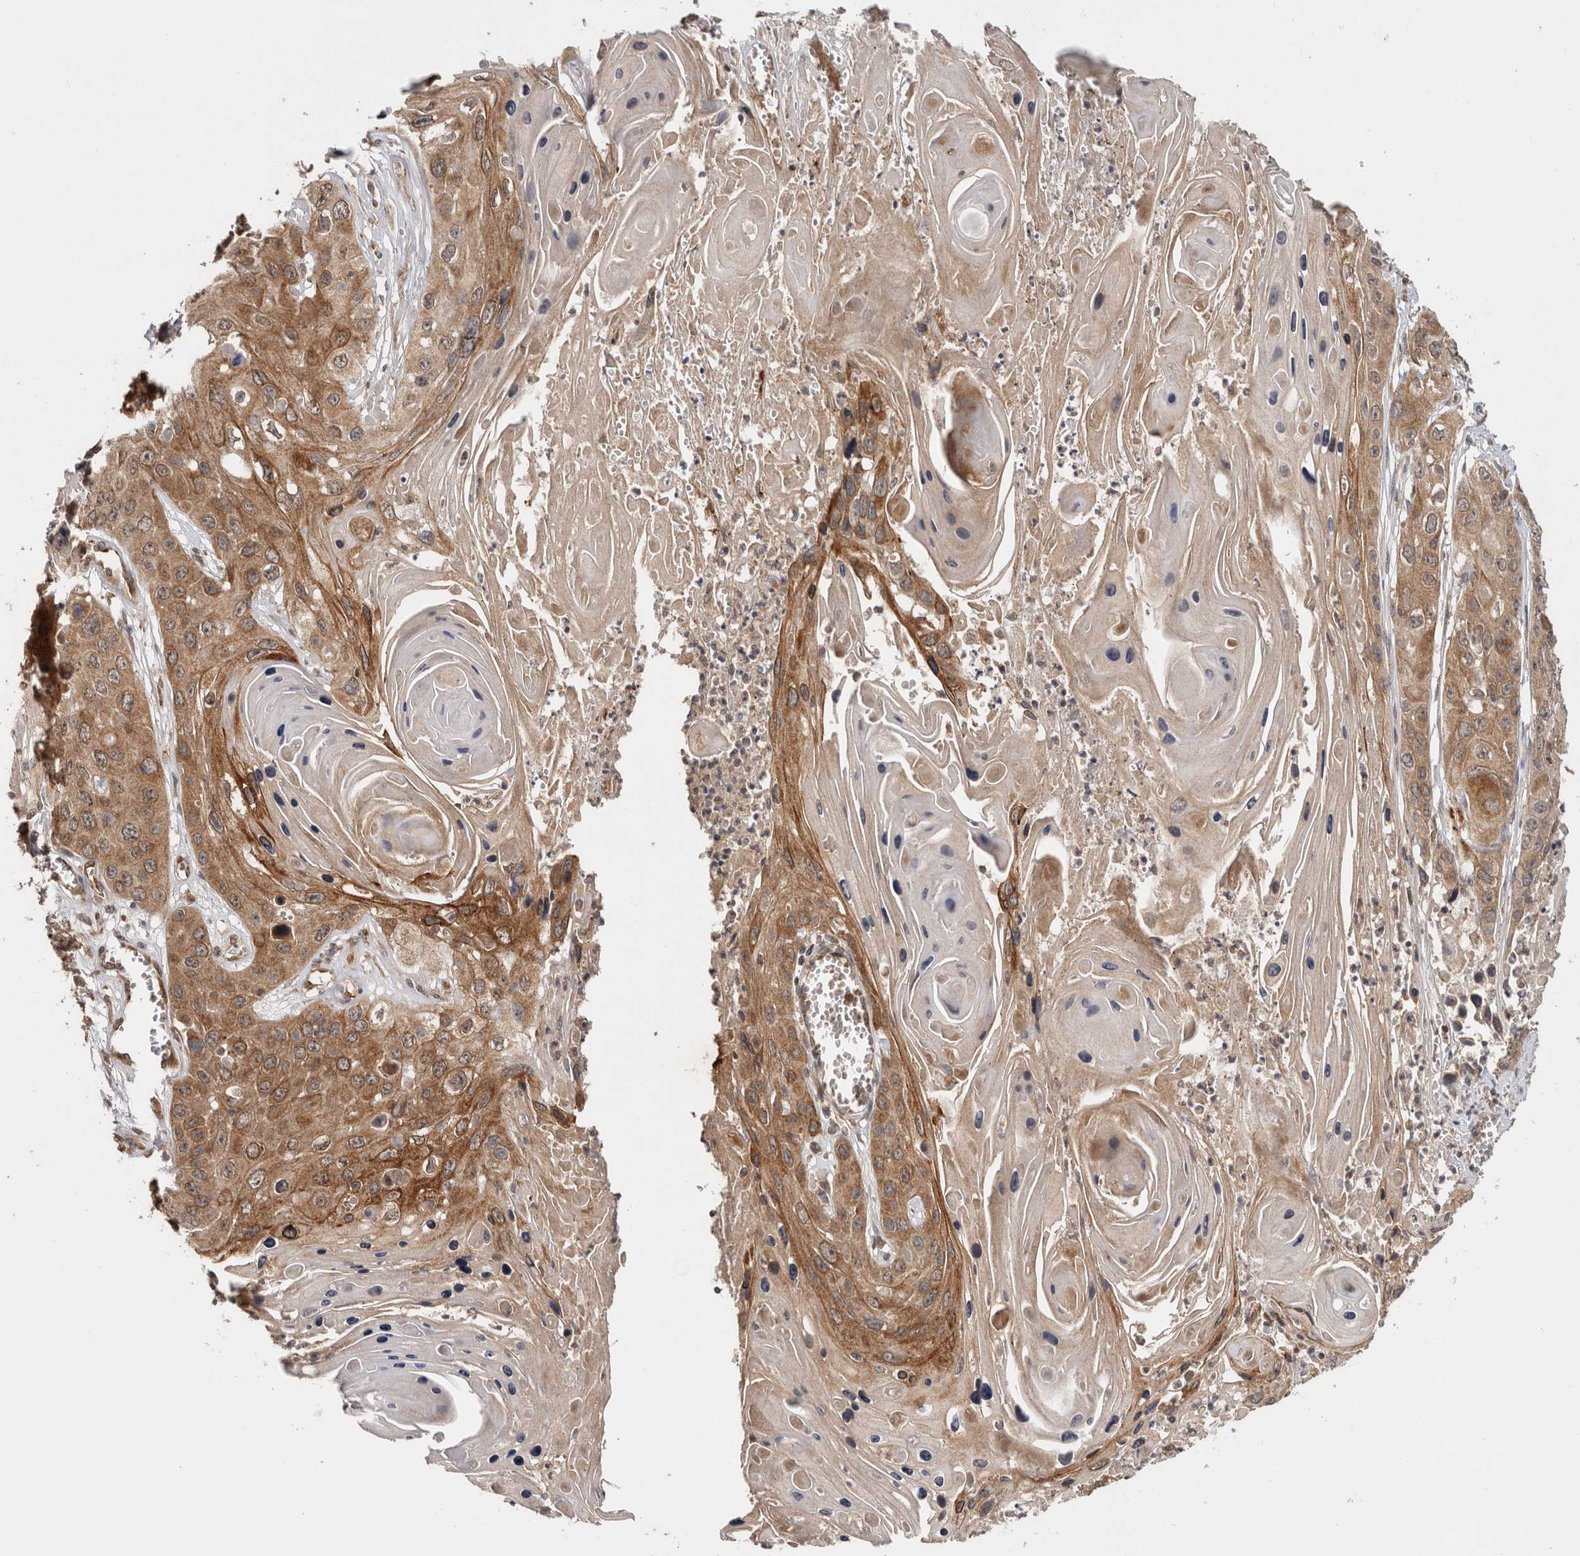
{"staining": {"intensity": "moderate", "quantity": ">75%", "location": "cytoplasmic/membranous"}, "tissue": "skin cancer", "cell_type": "Tumor cells", "image_type": "cancer", "snomed": [{"axis": "morphology", "description": "Squamous cell carcinoma, NOS"}, {"axis": "topography", "description": "Skin"}], "caption": "Moderate cytoplasmic/membranous protein expression is present in about >75% of tumor cells in skin cancer (squamous cell carcinoma).", "gene": "HMOX2", "patient": {"sex": "male", "age": 55}}